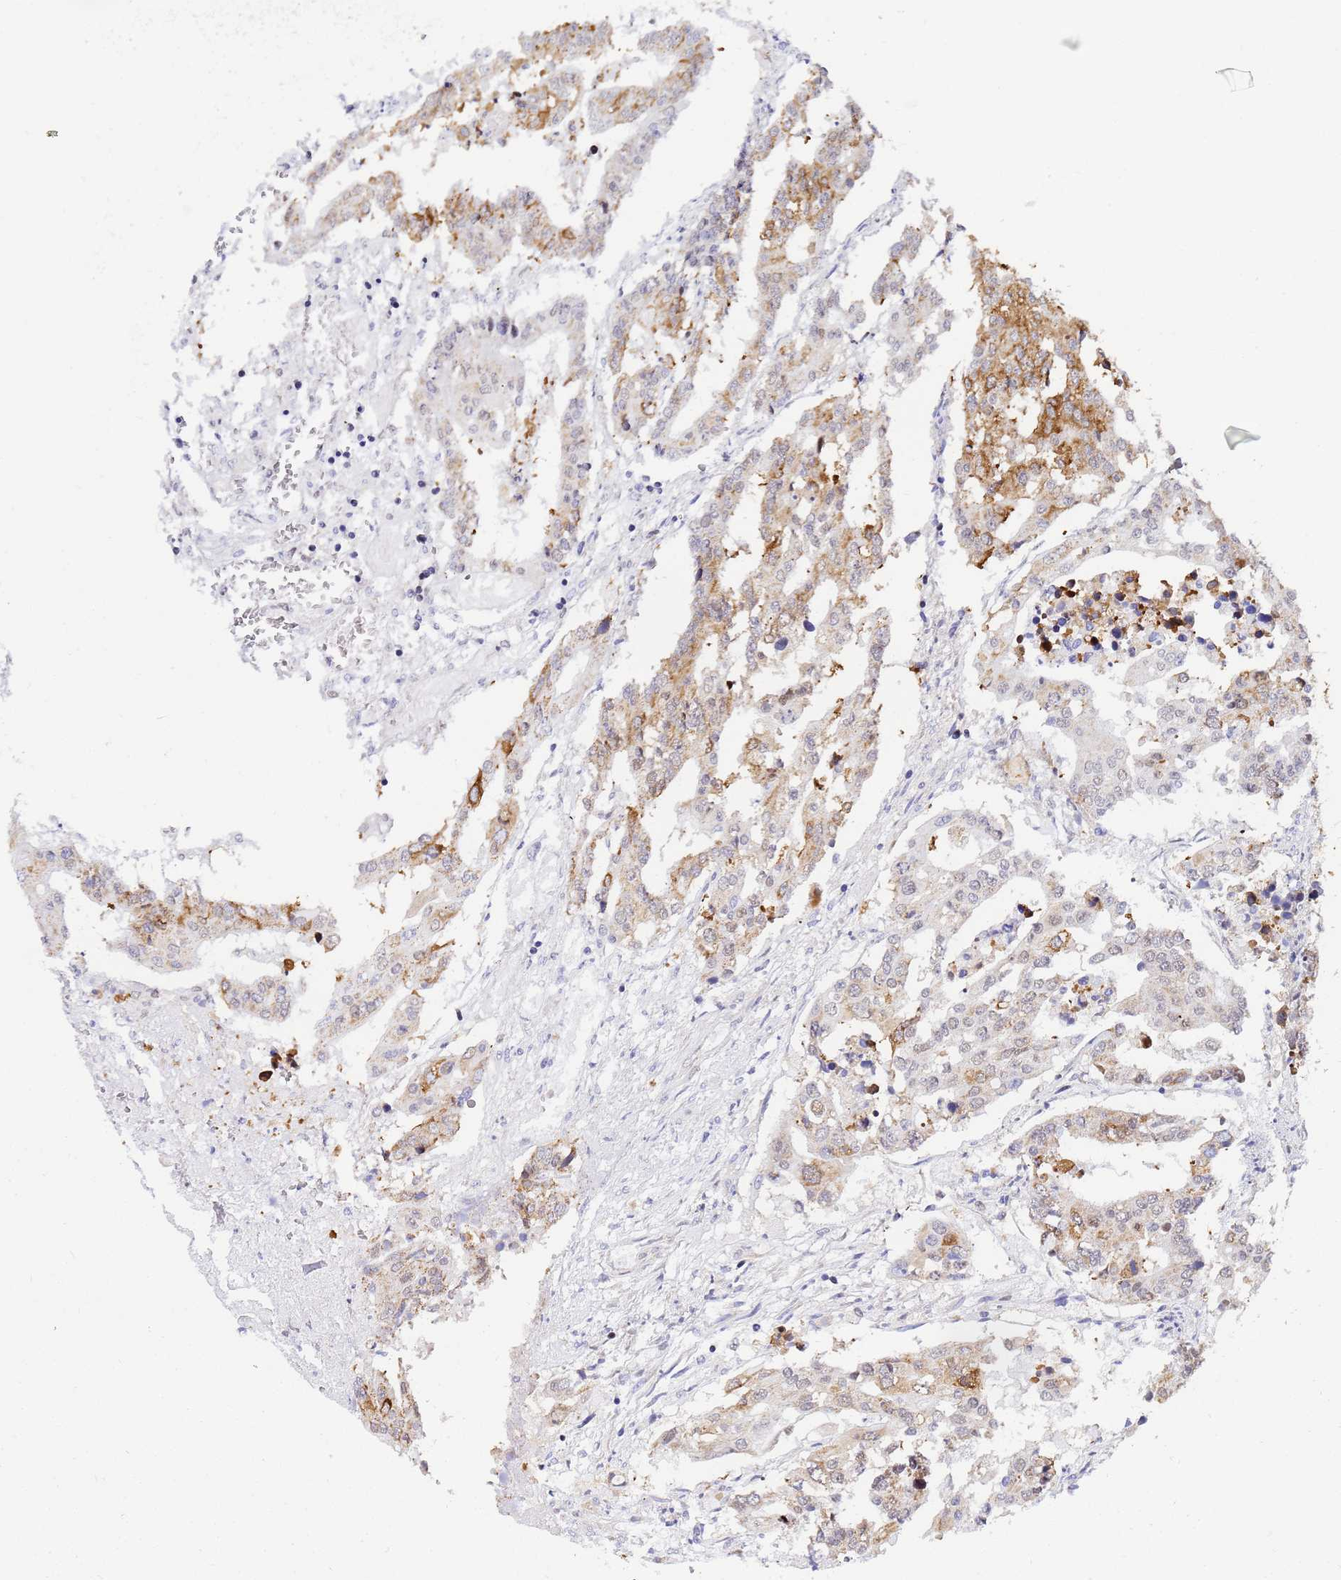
{"staining": {"intensity": "moderate", "quantity": "25%-75%", "location": "cytoplasmic/membranous"}, "tissue": "colorectal cancer", "cell_type": "Tumor cells", "image_type": "cancer", "snomed": [{"axis": "morphology", "description": "Adenocarcinoma, NOS"}, {"axis": "topography", "description": "Colon"}], "caption": "About 25%-75% of tumor cells in human colorectal cancer reveal moderate cytoplasmic/membranous protein staining as visualized by brown immunohistochemical staining.", "gene": "CKMT1A", "patient": {"sex": "male", "age": 77}}